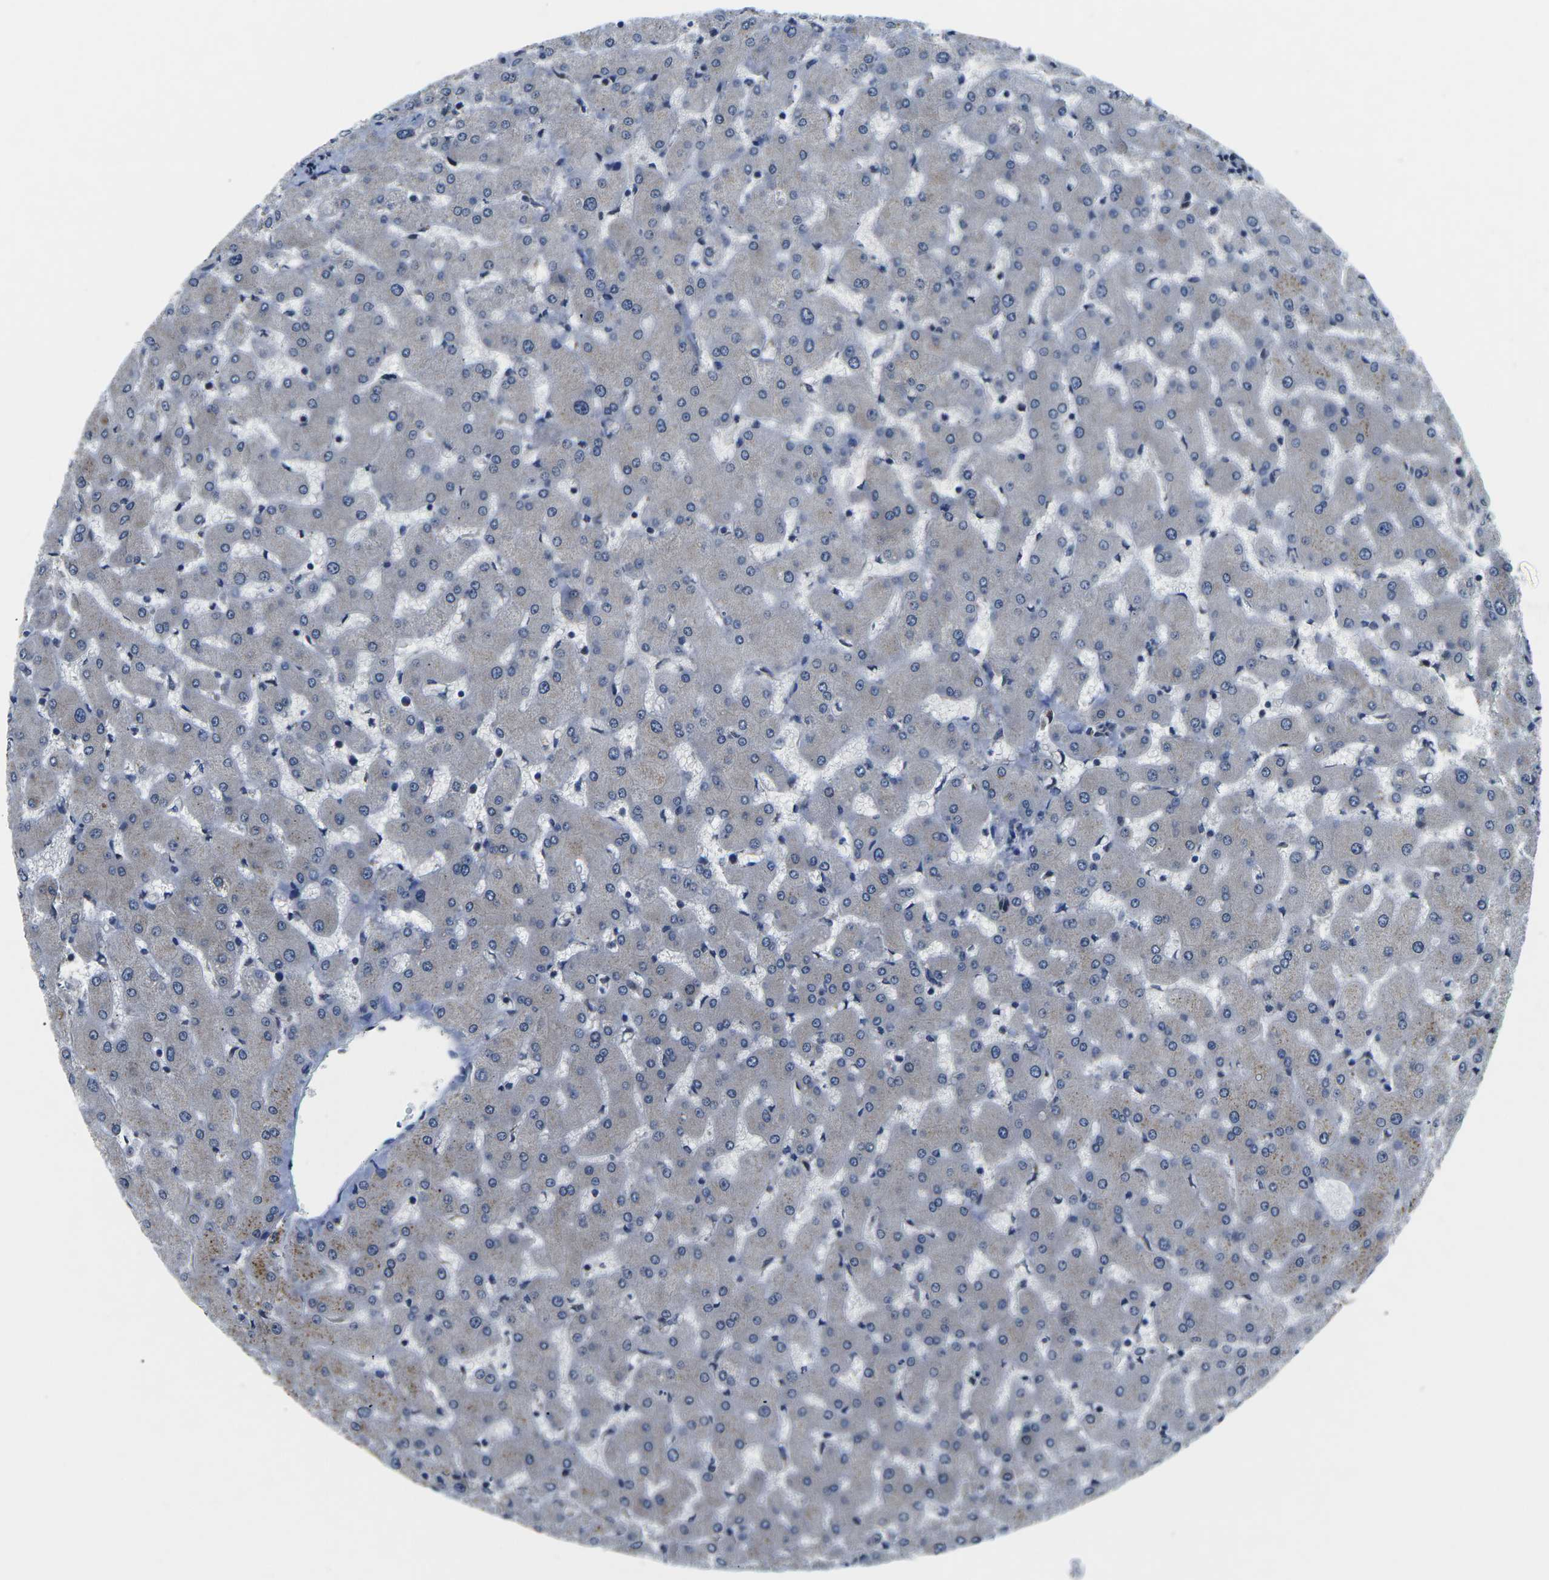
{"staining": {"intensity": "negative", "quantity": "none", "location": "none"}, "tissue": "liver", "cell_type": "Cholangiocytes", "image_type": "normal", "snomed": [{"axis": "morphology", "description": "Normal tissue, NOS"}, {"axis": "topography", "description": "Liver"}], "caption": "Immunohistochemistry image of benign liver: human liver stained with DAB (3,3'-diaminobenzidine) displays no significant protein positivity in cholangiocytes.", "gene": "SNX10", "patient": {"sex": "female", "age": 63}}